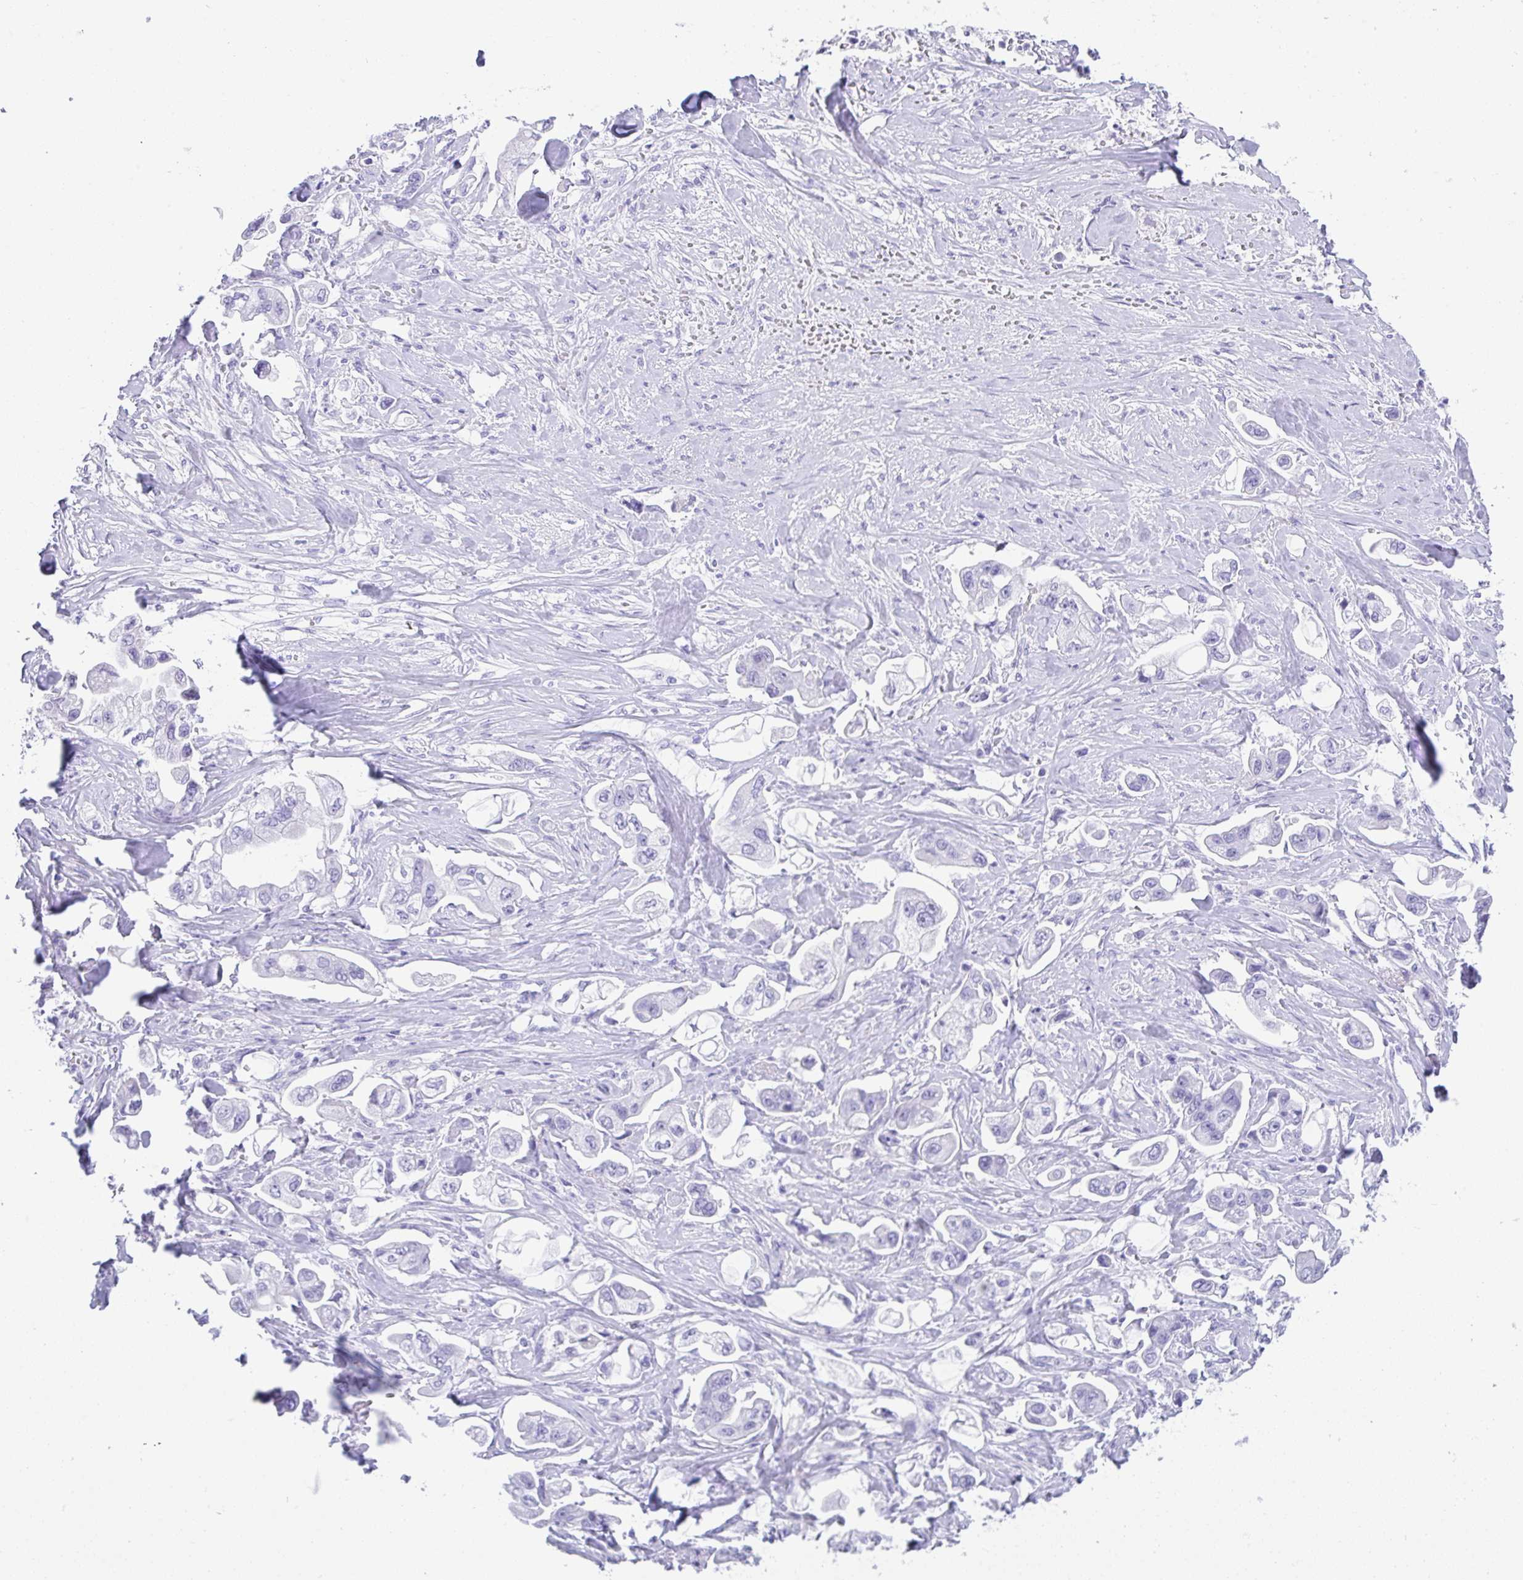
{"staining": {"intensity": "negative", "quantity": "none", "location": "none"}, "tissue": "stomach cancer", "cell_type": "Tumor cells", "image_type": "cancer", "snomed": [{"axis": "morphology", "description": "Adenocarcinoma, NOS"}, {"axis": "topography", "description": "Stomach"}], "caption": "A photomicrograph of human stomach cancer is negative for staining in tumor cells. (DAB immunohistochemistry (IHC) visualized using brightfield microscopy, high magnification).", "gene": "CPA1", "patient": {"sex": "male", "age": 62}}